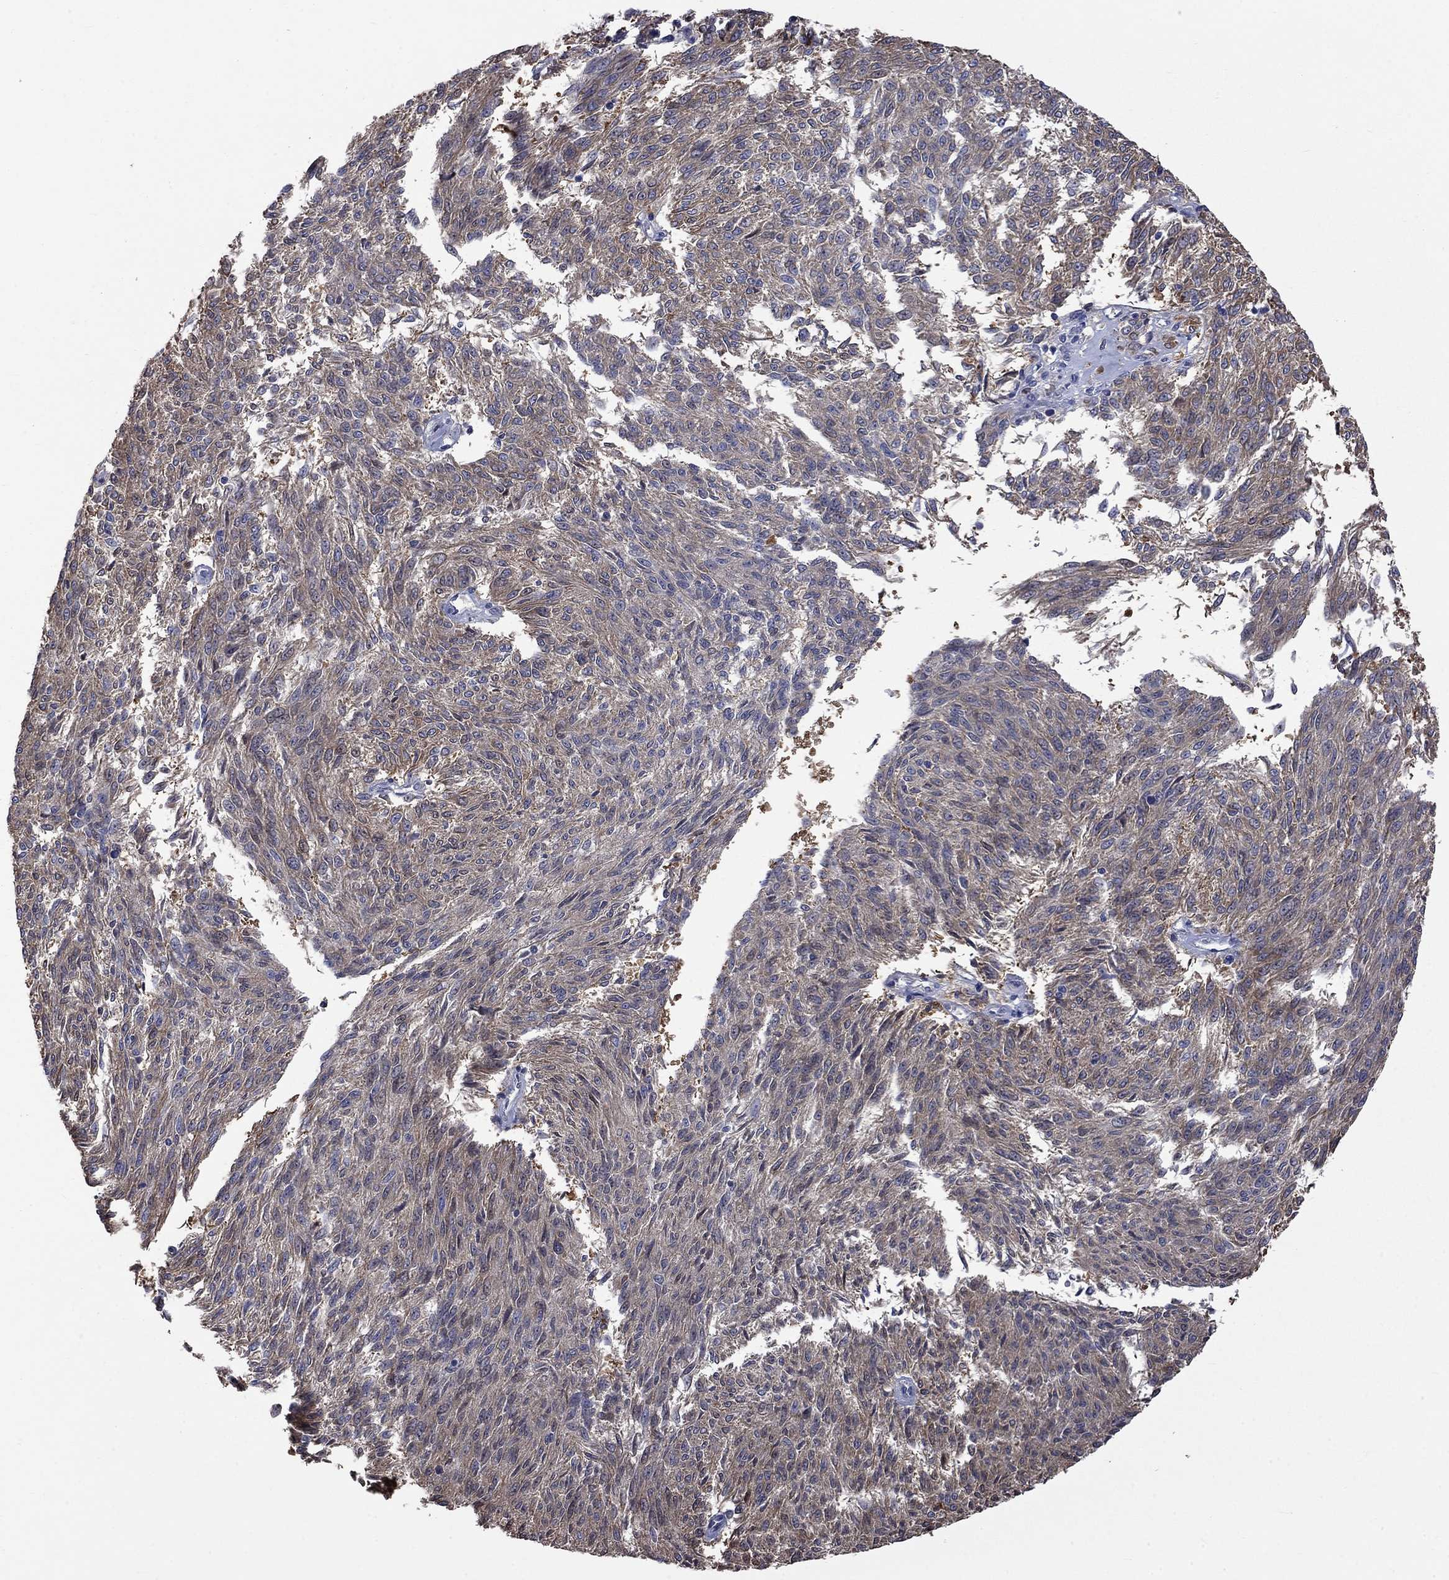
{"staining": {"intensity": "moderate", "quantity": "<25%", "location": "cytoplasmic/membranous"}, "tissue": "melanoma", "cell_type": "Tumor cells", "image_type": "cancer", "snomed": [{"axis": "morphology", "description": "Malignant melanoma, NOS"}, {"axis": "topography", "description": "Skin"}], "caption": "Tumor cells exhibit moderate cytoplasmic/membranous staining in approximately <25% of cells in malignant melanoma. (IHC, brightfield microscopy, high magnification).", "gene": "CAMKK2", "patient": {"sex": "female", "age": 72}}